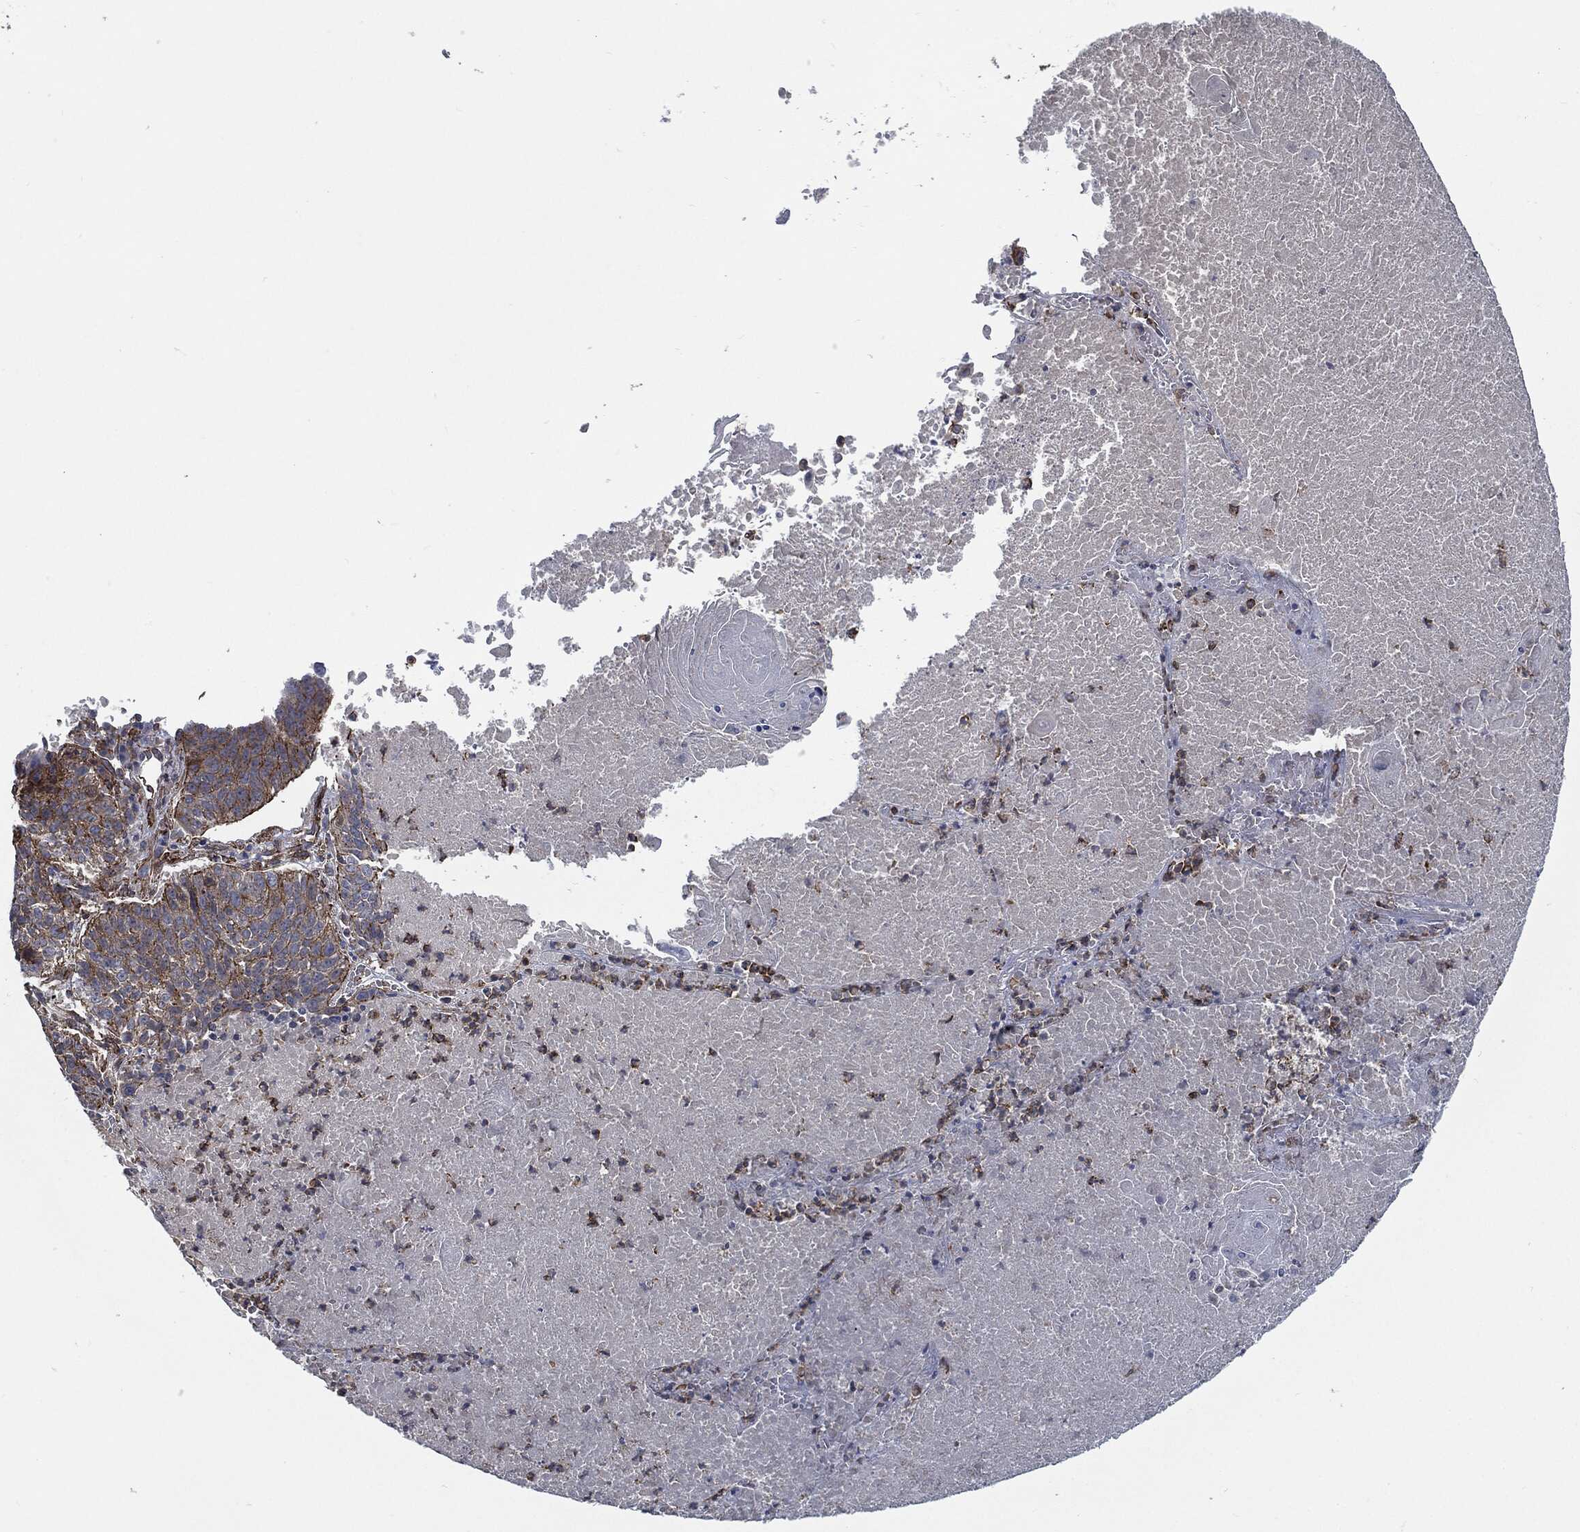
{"staining": {"intensity": "strong", "quantity": "<25%", "location": "cytoplasmic/membranous"}, "tissue": "lung cancer", "cell_type": "Tumor cells", "image_type": "cancer", "snomed": [{"axis": "morphology", "description": "Squamous cell carcinoma, NOS"}, {"axis": "topography", "description": "Lung"}], "caption": "Strong cytoplasmic/membranous protein expression is appreciated in approximately <25% of tumor cells in squamous cell carcinoma (lung).", "gene": "SVIL", "patient": {"sex": "male", "age": 64}}